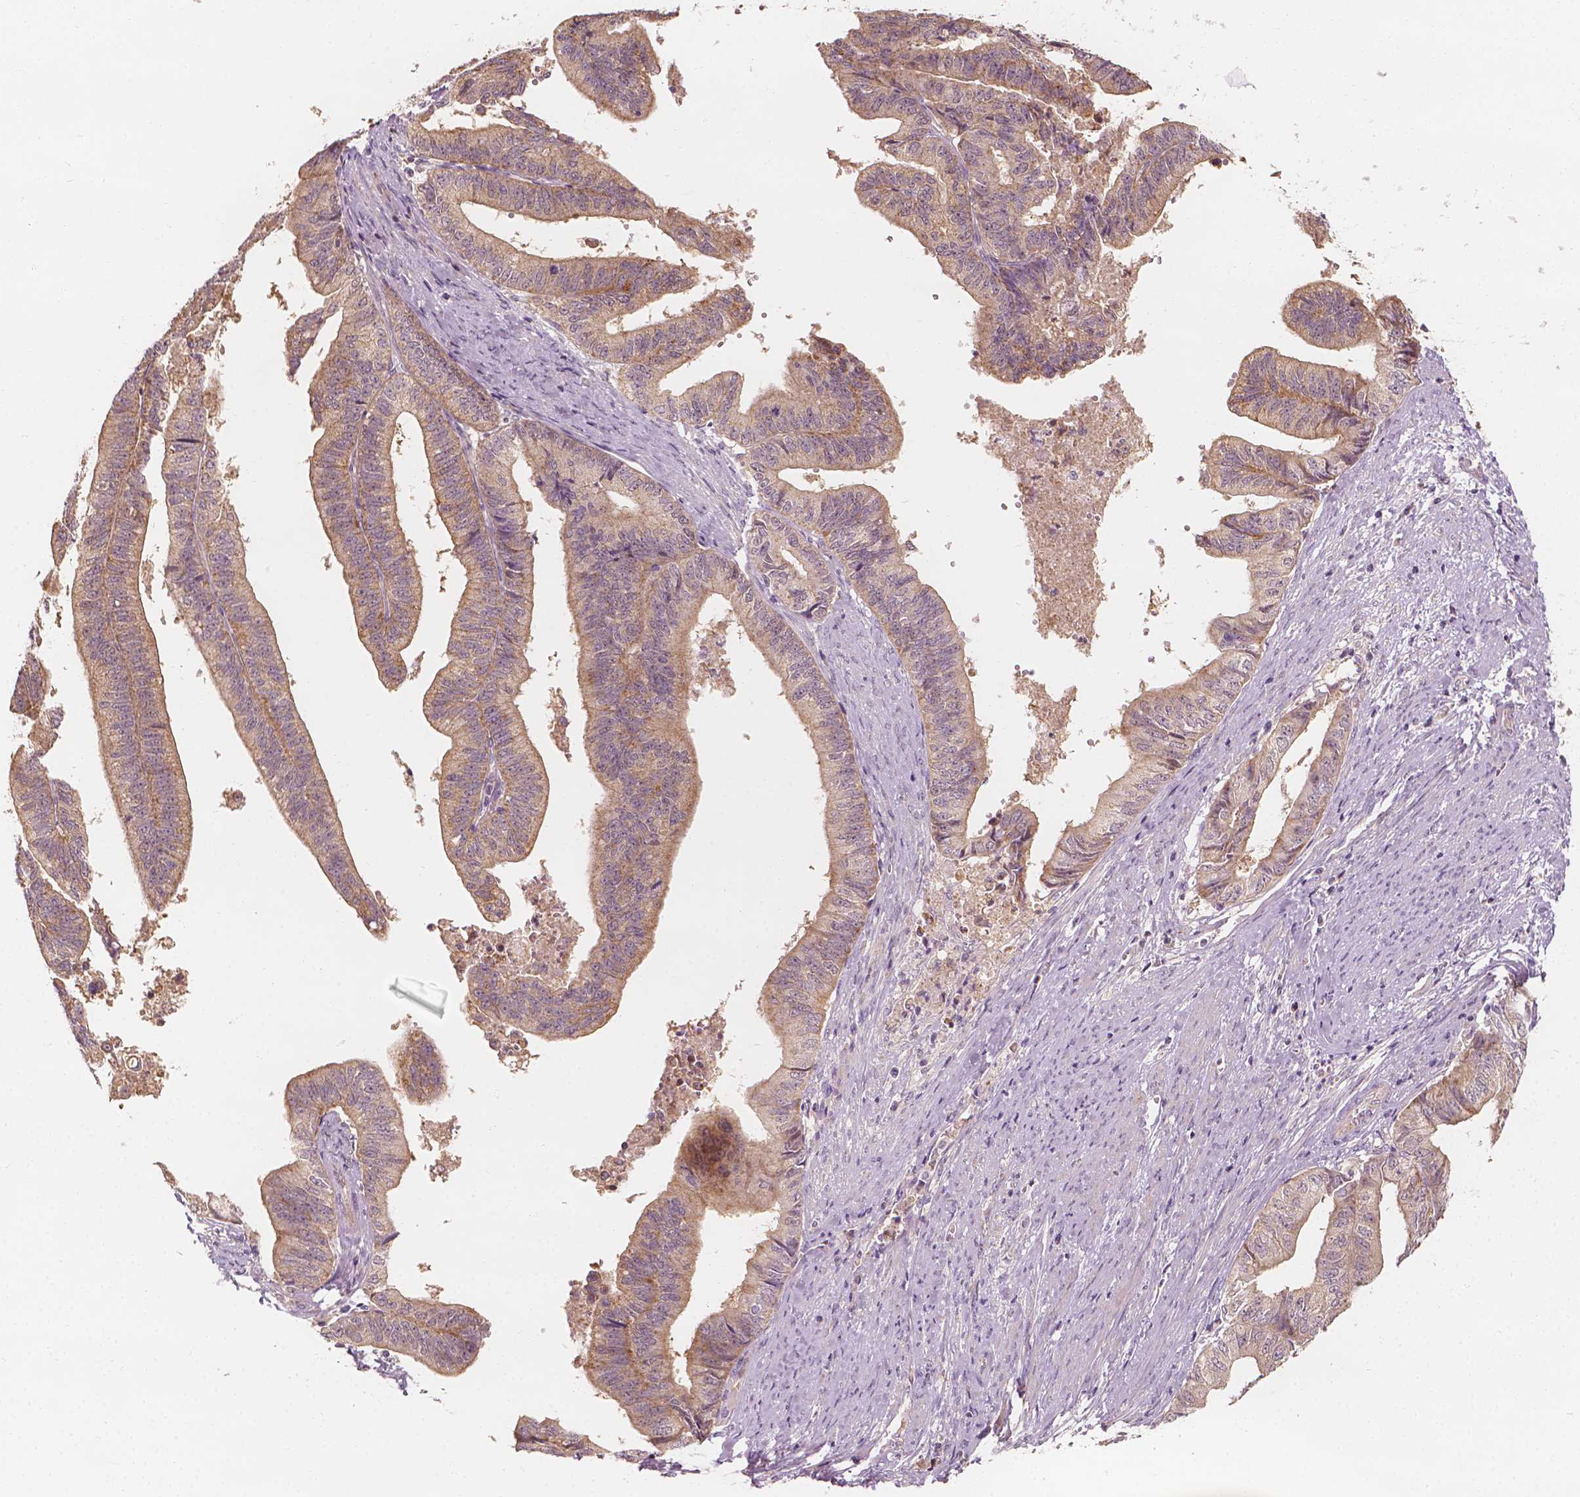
{"staining": {"intensity": "moderate", "quantity": ">75%", "location": "cytoplasmic/membranous"}, "tissue": "endometrial cancer", "cell_type": "Tumor cells", "image_type": "cancer", "snomed": [{"axis": "morphology", "description": "Adenocarcinoma, NOS"}, {"axis": "topography", "description": "Endometrium"}], "caption": "Immunohistochemical staining of endometrial cancer (adenocarcinoma) demonstrates medium levels of moderate cytoplasmic/membranous staining in about >75% of tumor cells.", "gene": "SHPK", "patient": {"sex": "female", "age": 65}}